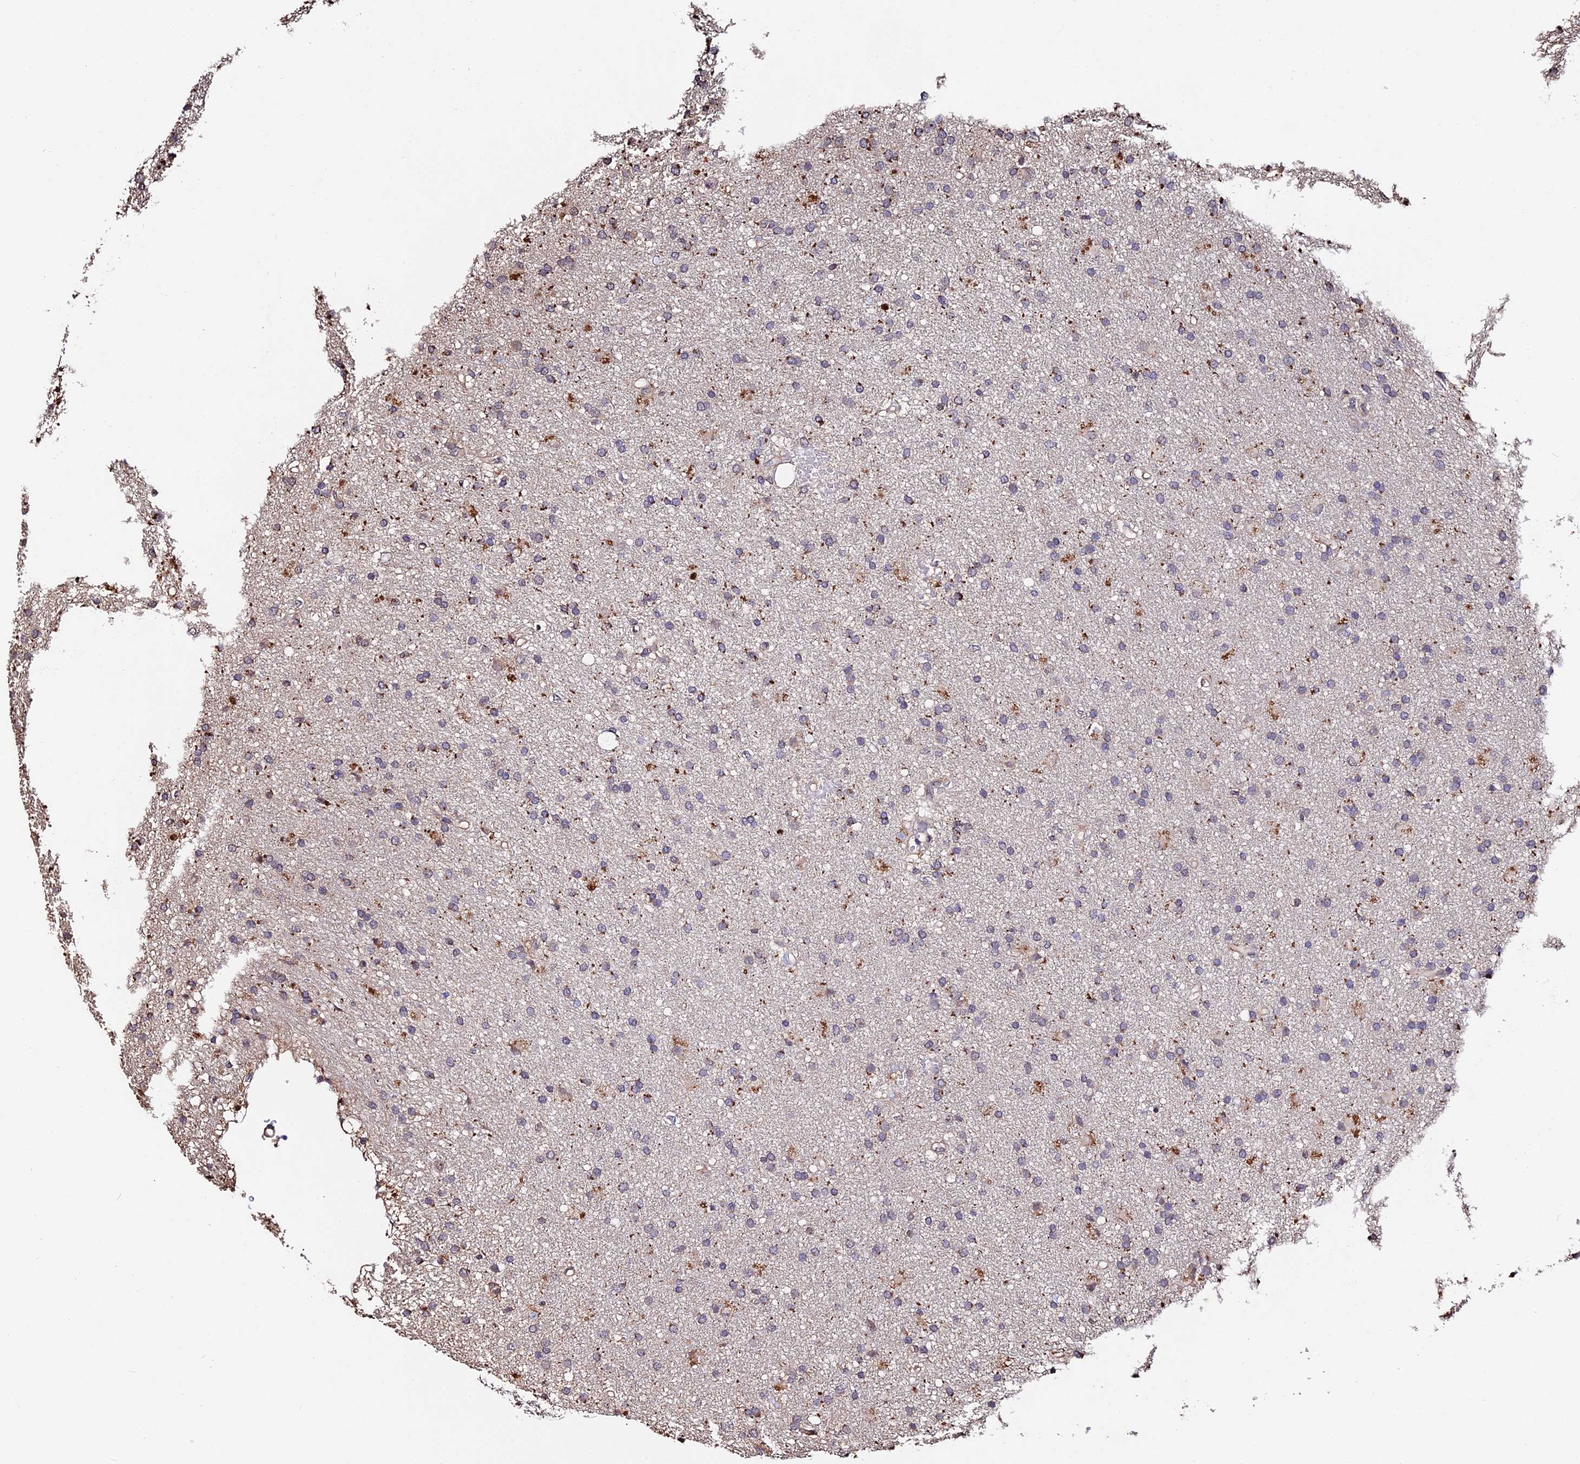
{"staining": {"intensity": "weak", "quantity": "<25%", "location": "cytoplasmic/membranous"}, "tissue": "glioma", "cell_type": "Tumor cells", "image_type": "cancer", "snomed": [{"axis": "morphology", "description": "Glioma, malignant, High grade"}, {"axis": "topography", "description": "Brain"}], "caption": "Image shows no significant protein positivity in tumor cells of malignant high-grade glioma. The staining is performed using DAB brown chromogen with nuclei counter-stained in using hematoxylin.", "gene": "ACTR5", "patient": {"sex": "male", "age": 77}}